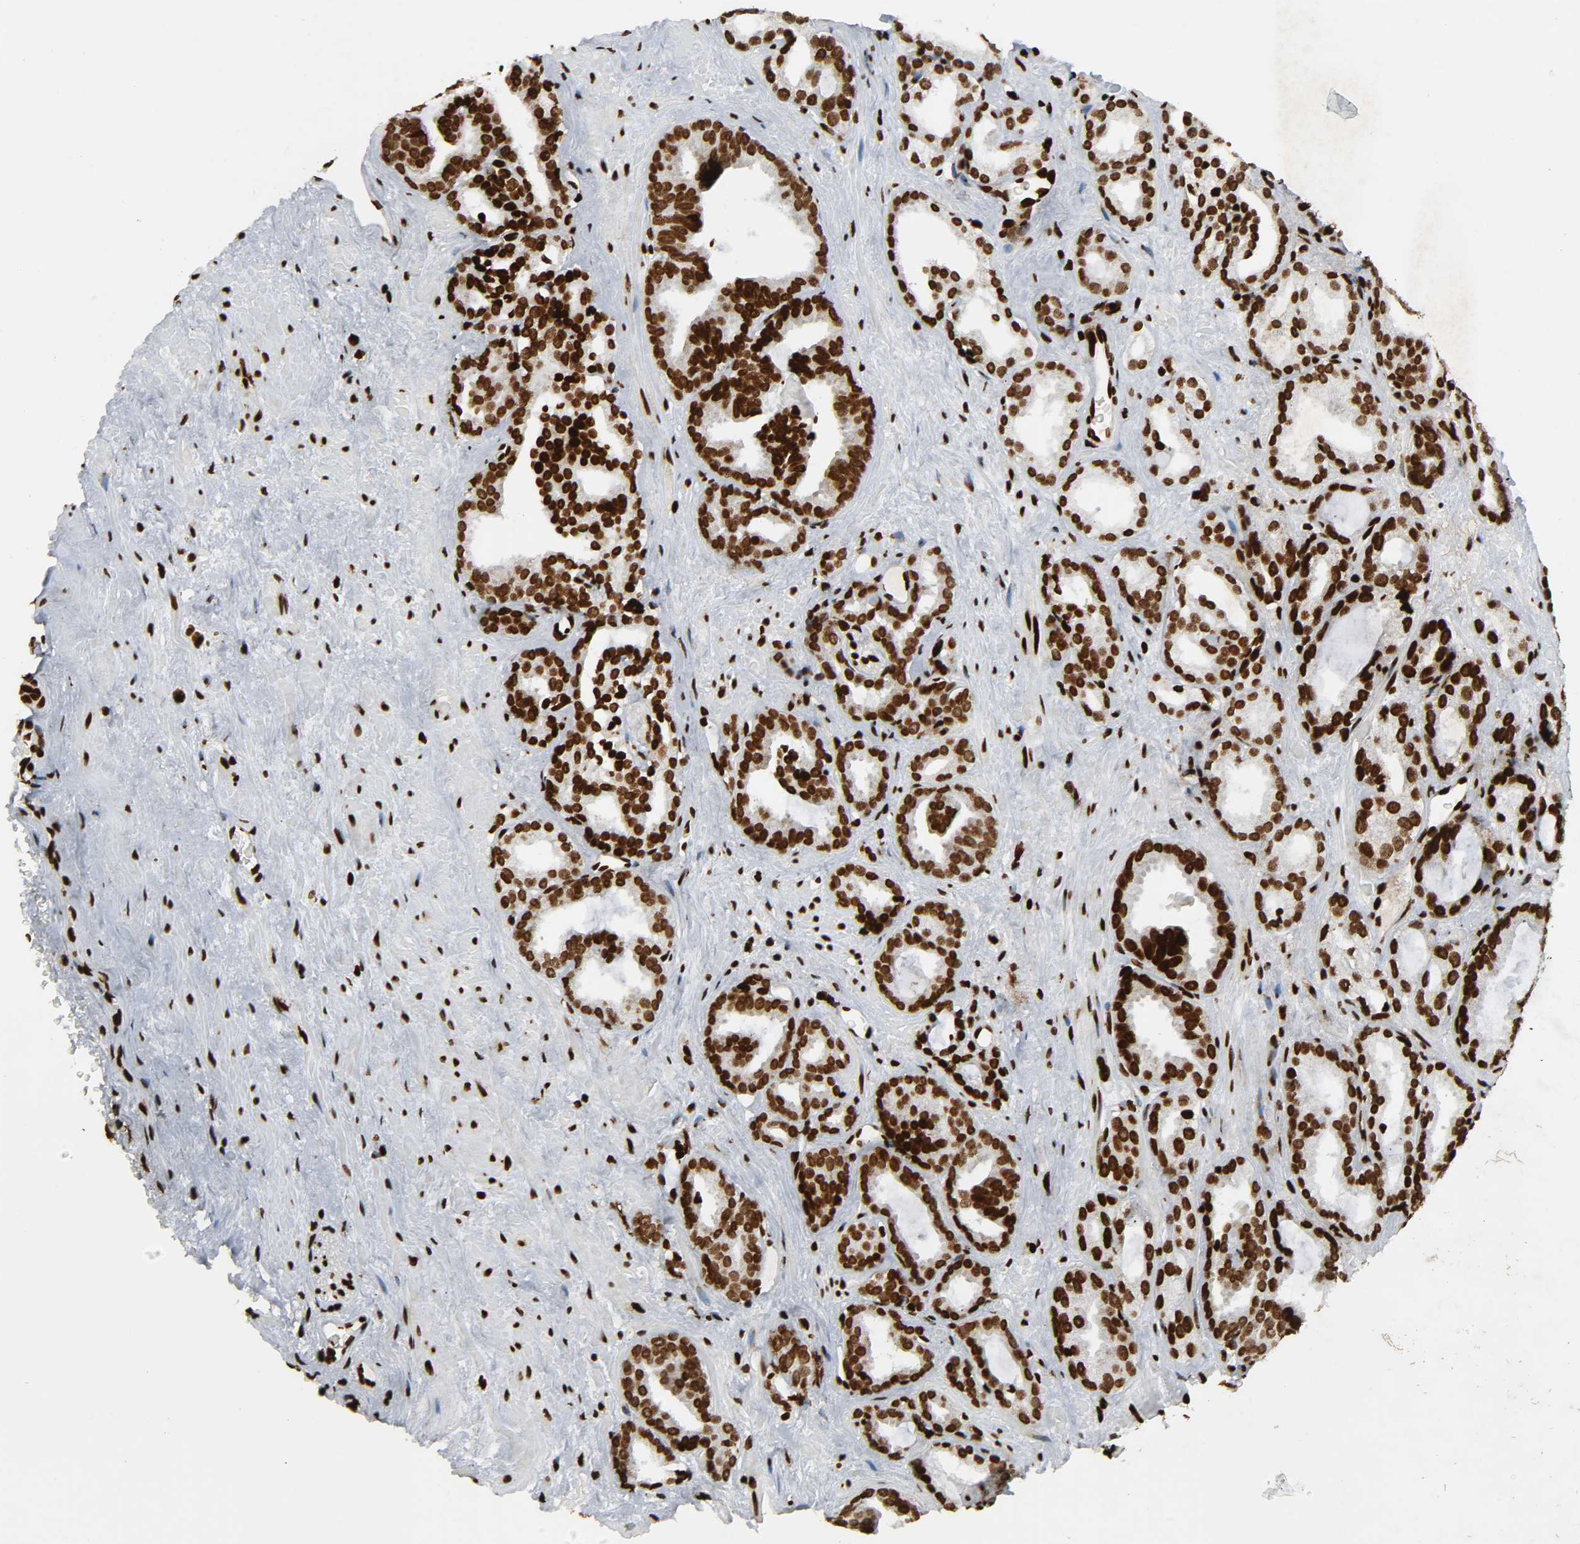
{"staining": {"intensity": "strong", "quantity": ">75%", "location": "nuclear"}, "tissue": "prostate cancer", "cell_type": "Tumor cells", "image_type": "cancer", "snomed": [{"axis": "morphology", "description": "Adenocarcinoma, Low grade"}, {"axis": "topography", "description": "Prostate"}], "caption": "Prostate cancer (low-grade adenocarcinoma) was stained to show a protein in brown. There is high levels of strong nuclear staining in approximately >75% of tumor cells. (brown staining indicates protein expression, while blue staining denotes nuclei).", "gene": "RXRA", "patient": {"sex": "male", "age": 63}}